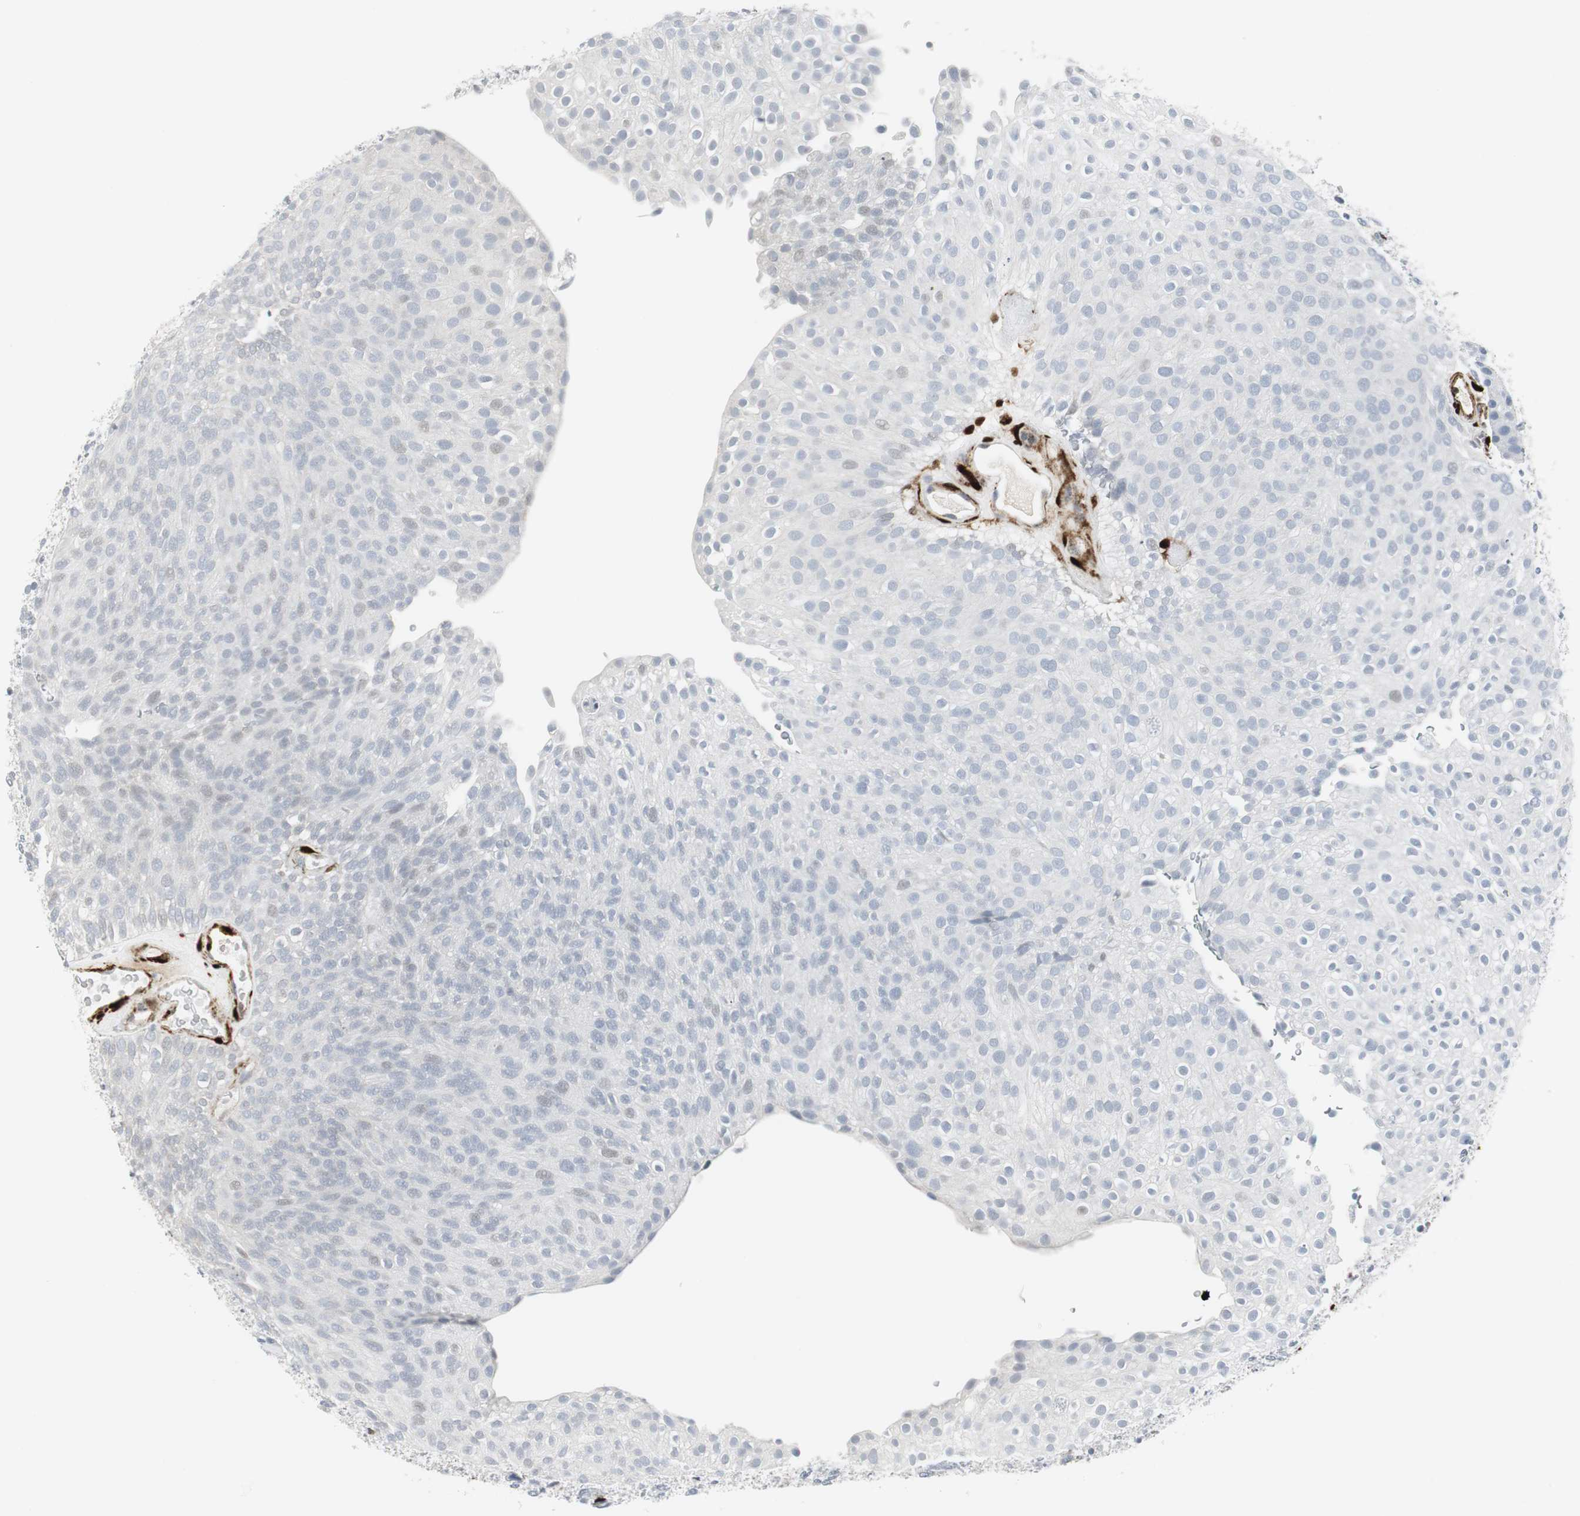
{"staining": {"intensity": "negative", "quantity": "none", "location": "none"}, "tissue": "urothelial cancer", "cell_type": "Tumor cells", "image_type": "cancer", "snomed": [{"axis": "morphology", "description": "Urothelial carcinoma, Low grade"}, {"axis": "topography", "description": "Urinary bladder"}], "caption": "An image of low-grade urothelial carcinoma stained for a protein shows no brown staining in tumor cells.", "gene": "PPP1R14A", "patient": {"sex": "male", "age": 78}}